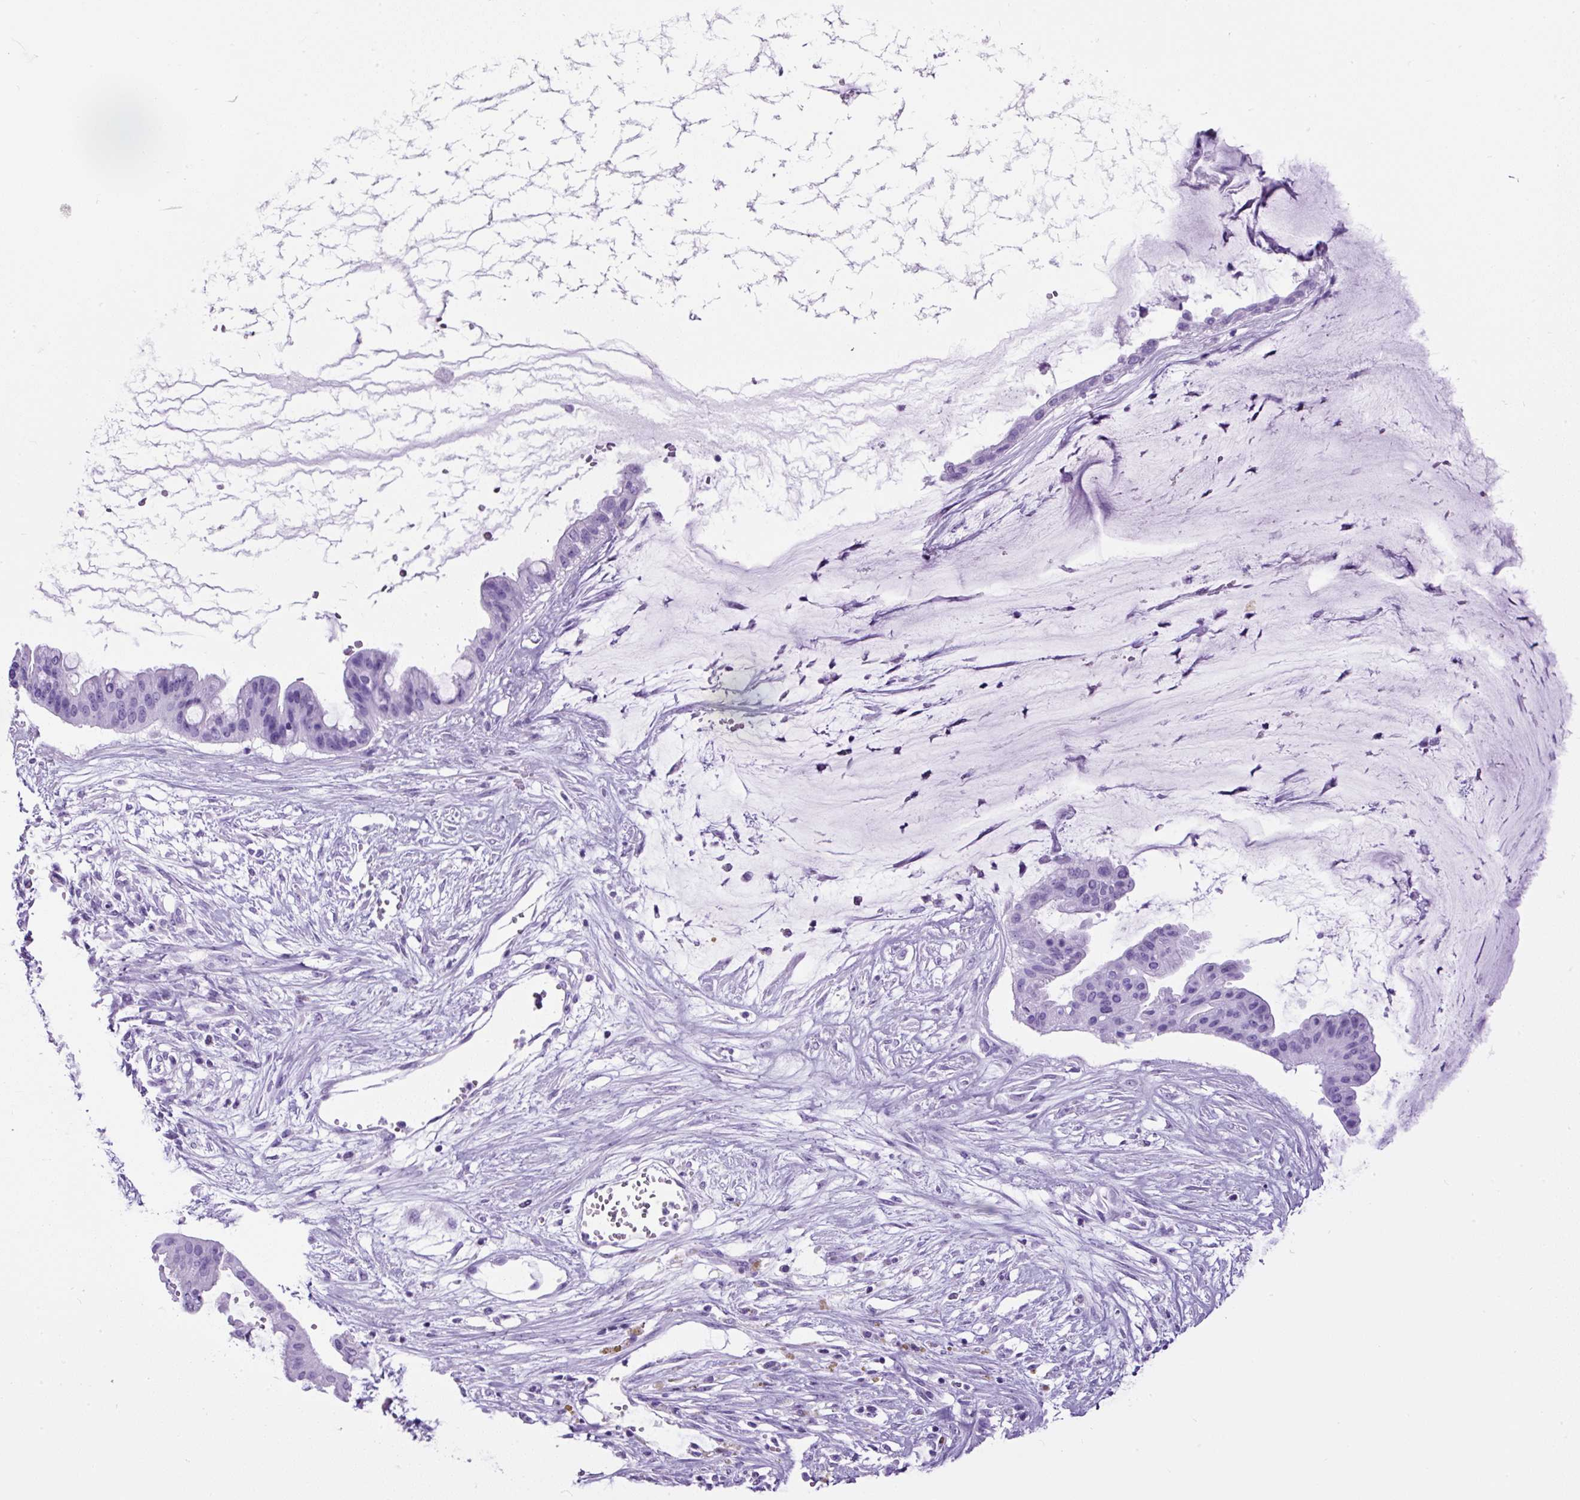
{"staining": {"intensity": "negative", "quantity": "none", "location": "none"}, "tissue": "ovarian cancer", "cell_type": "Tumor cells", "image_type": "cancer", "snomed": [{"axis": "morphology", "description": "Cystadenocarcinoma, mucinous, NOS"}, {"axis": "topography", "description": "Ovary"}], "caption": "Tumor cells show no significant staining in ovarian mucinous cystadenocarcinoma.", "gene": "CEL", "patient": {"sex": "female", "age": 73}}